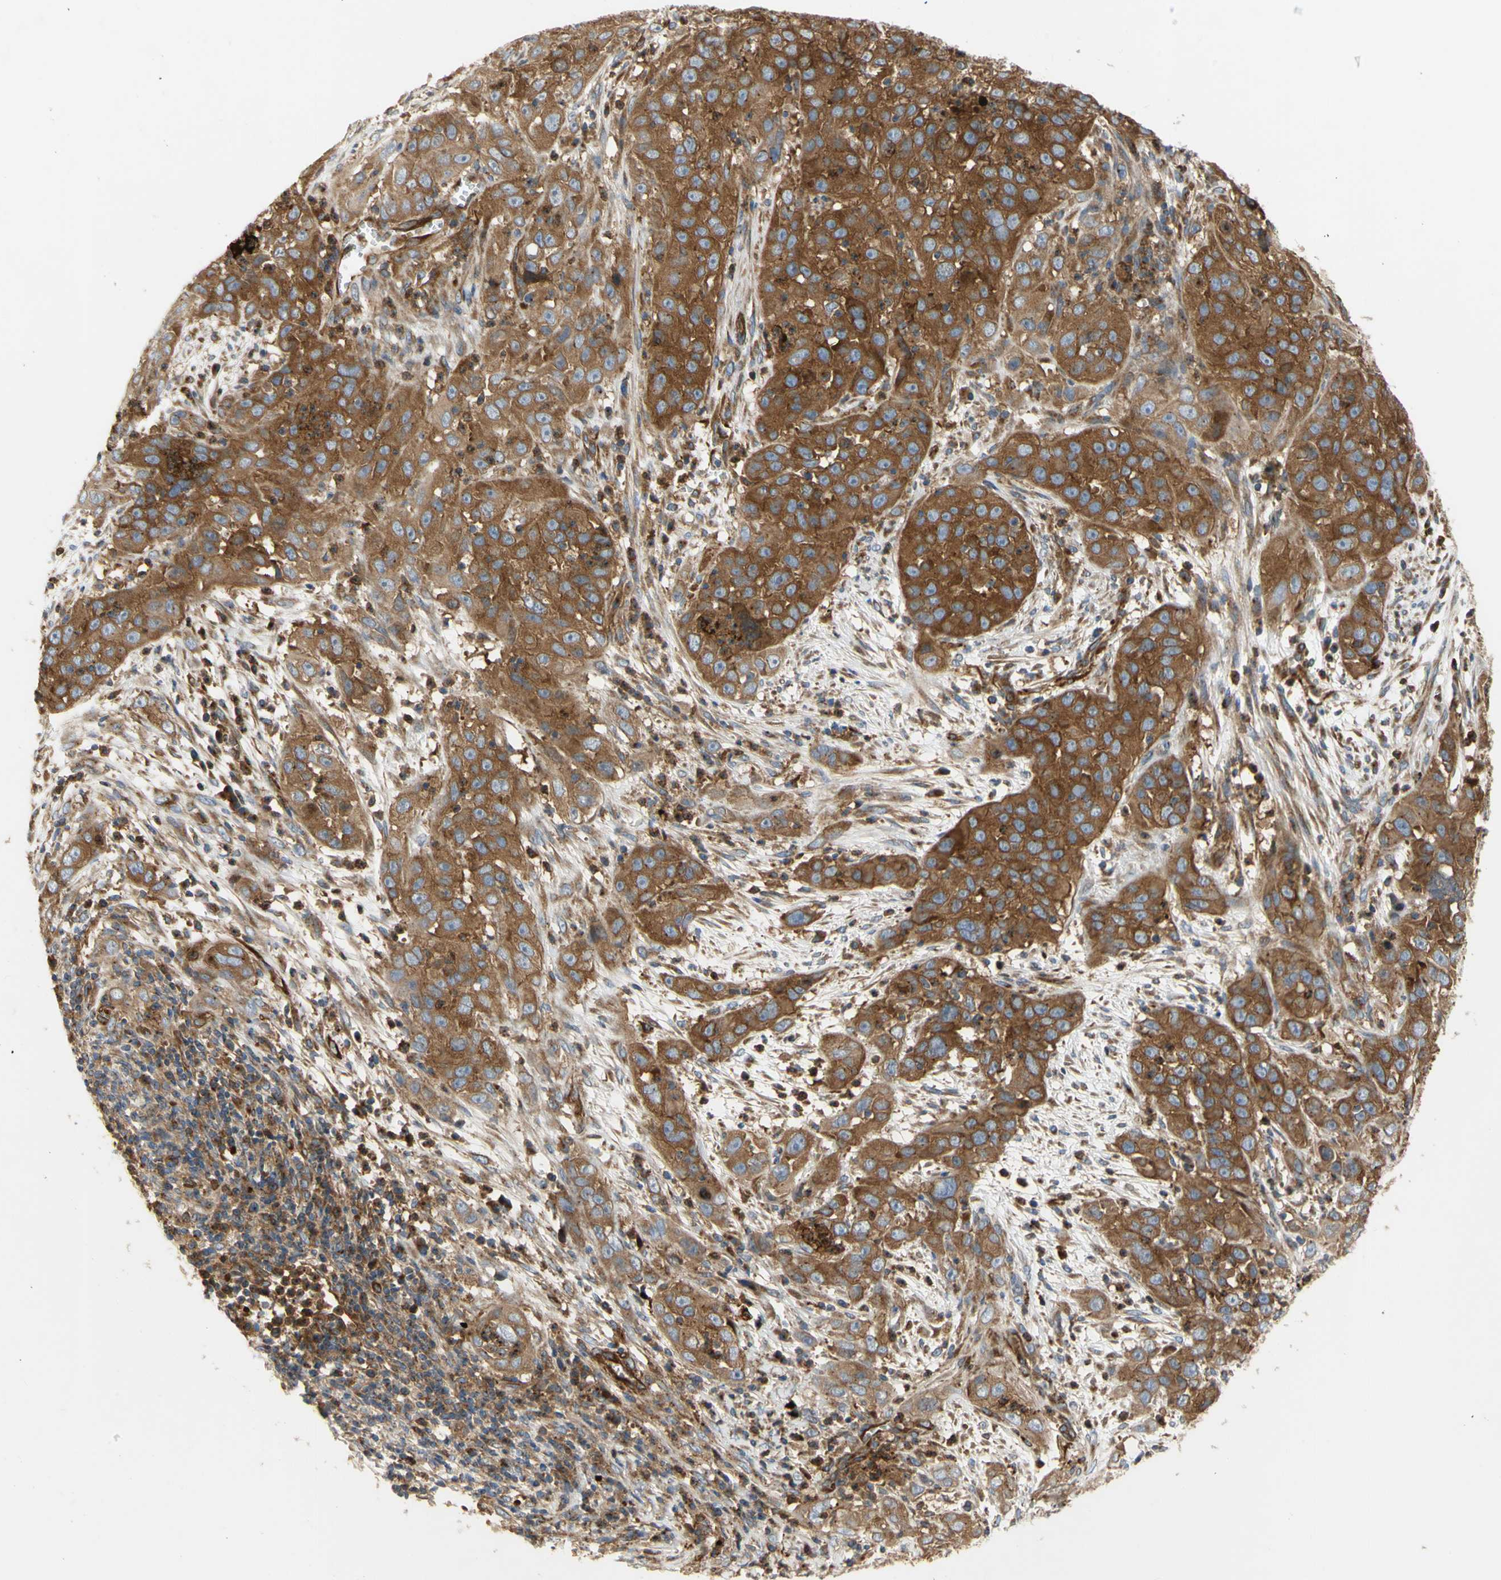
{"staining": {"intensity": "strong", "quantity": ">75%", "location": "cytoplasmic/membranous"}, "tissue": "cervical cancer", "cell_type": "Tumor cells", "image_type": "cancer", "snomed": [{"axis": "morphology", "description": "Squamous cell carcinoma, NOS"}, {"axis": "topography", "description": "Cervix"}], "caption": "Protein positivity by immunohistochemistry (IHC) demonstrates strong cytoplasmic/membranous expression in approximately >75% of tumor cells in cervical cancer (squamous cell carcinoma). (DAB IHC, brown staining for protein, blue staining for nuclei).", "gene": "TUBG2", "patient": {"sex": "female", "age": 32}}